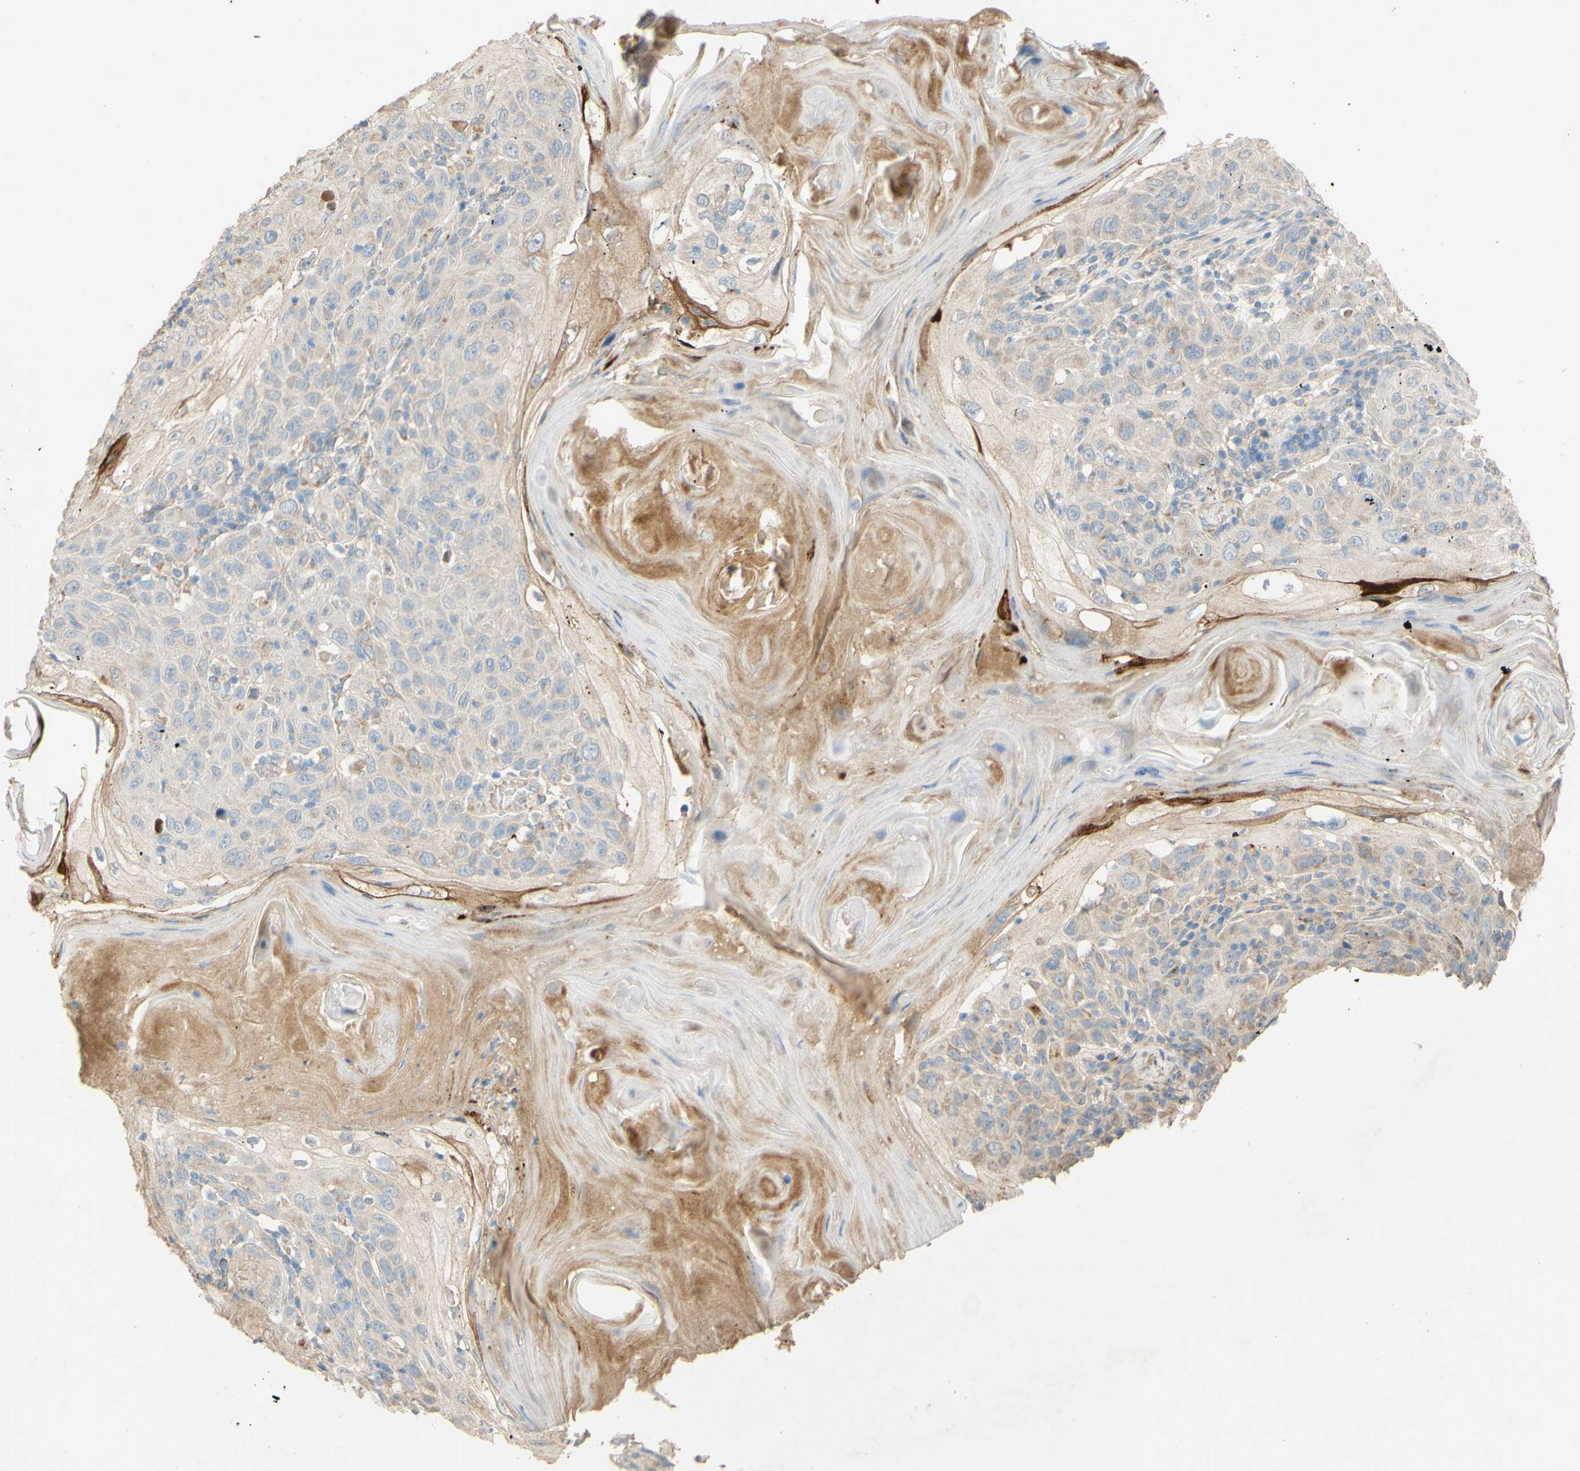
{"staining": {"intensity": "moderate", "quantity": "<25%", "location": "cytoplasmic/membranous"}, "tissue": "skin cancer", "cell_type": "Tumor cells", "image_type": "cancer", "snomed": [{"axis": "morphology", "description": "Squamous cell carcinoma, NOS"}, {"axis": "topography", "description": "Skin"}], "caption": "Tumor cells show moderate cytoplasmic/membranous expression in about <25% of cells in skin cancer (squamous cell carcinoma).", "gene": "DKK3", "patient": {"sex": "female", "age": 88}}